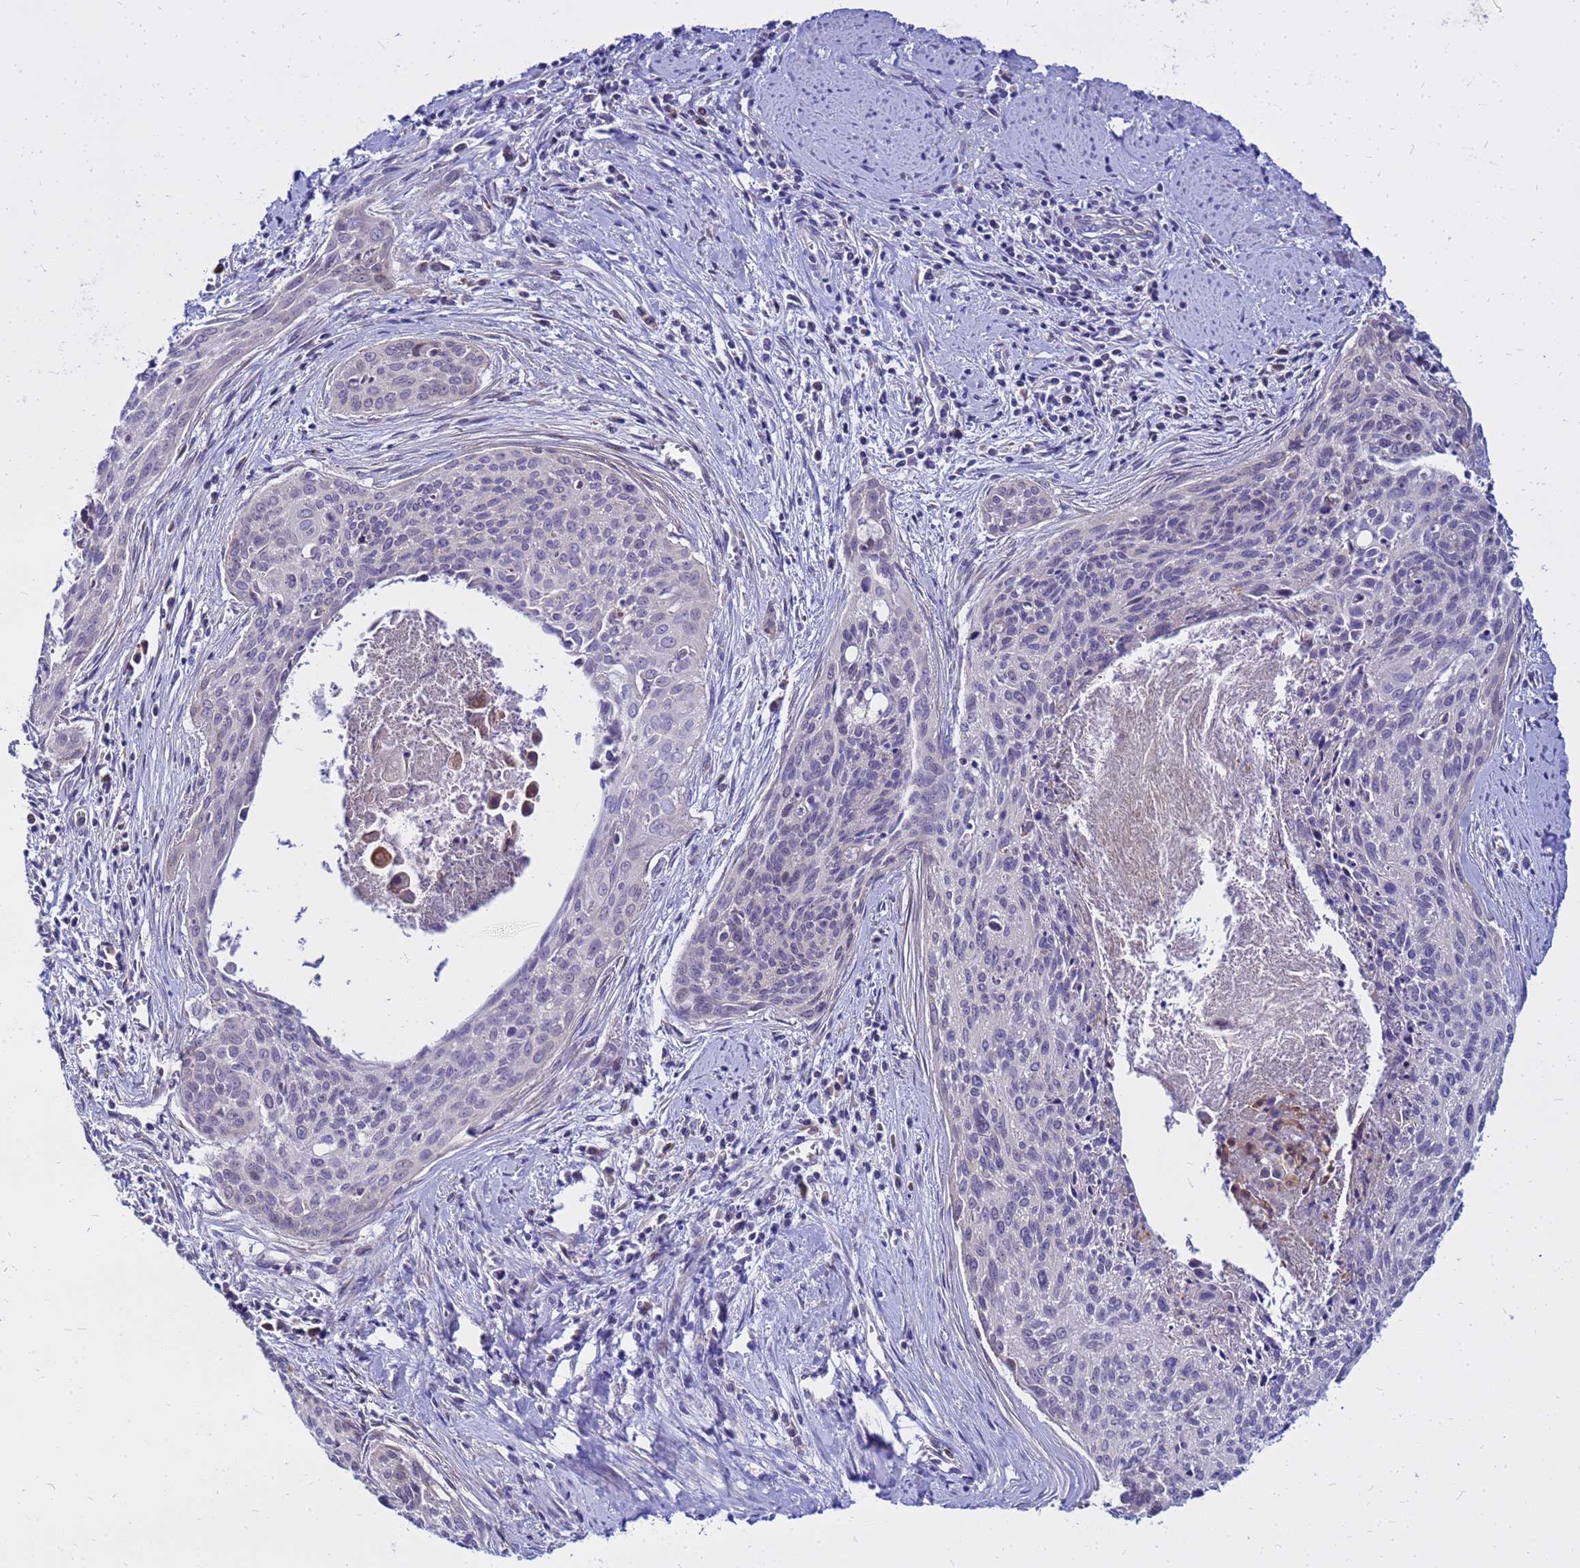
{"staining": {"intensity": "negative", "quantity": "none", "location": "none"}, "tissue": "cervical cancer", "cell_type": "Tumor cells", "image_type": "cancer", "snomed": [{"axis": "morphology", "description": "Squamous cell carcinoma, NOS"}, {"axis": "topography", "description": "Cervix"}], "caption": "Tumor cells show no significant positivity in cervical cancer (squamous cell carcinoma).", "gene": "HERC5", "patient": {"sex": "female", "age": 55}}